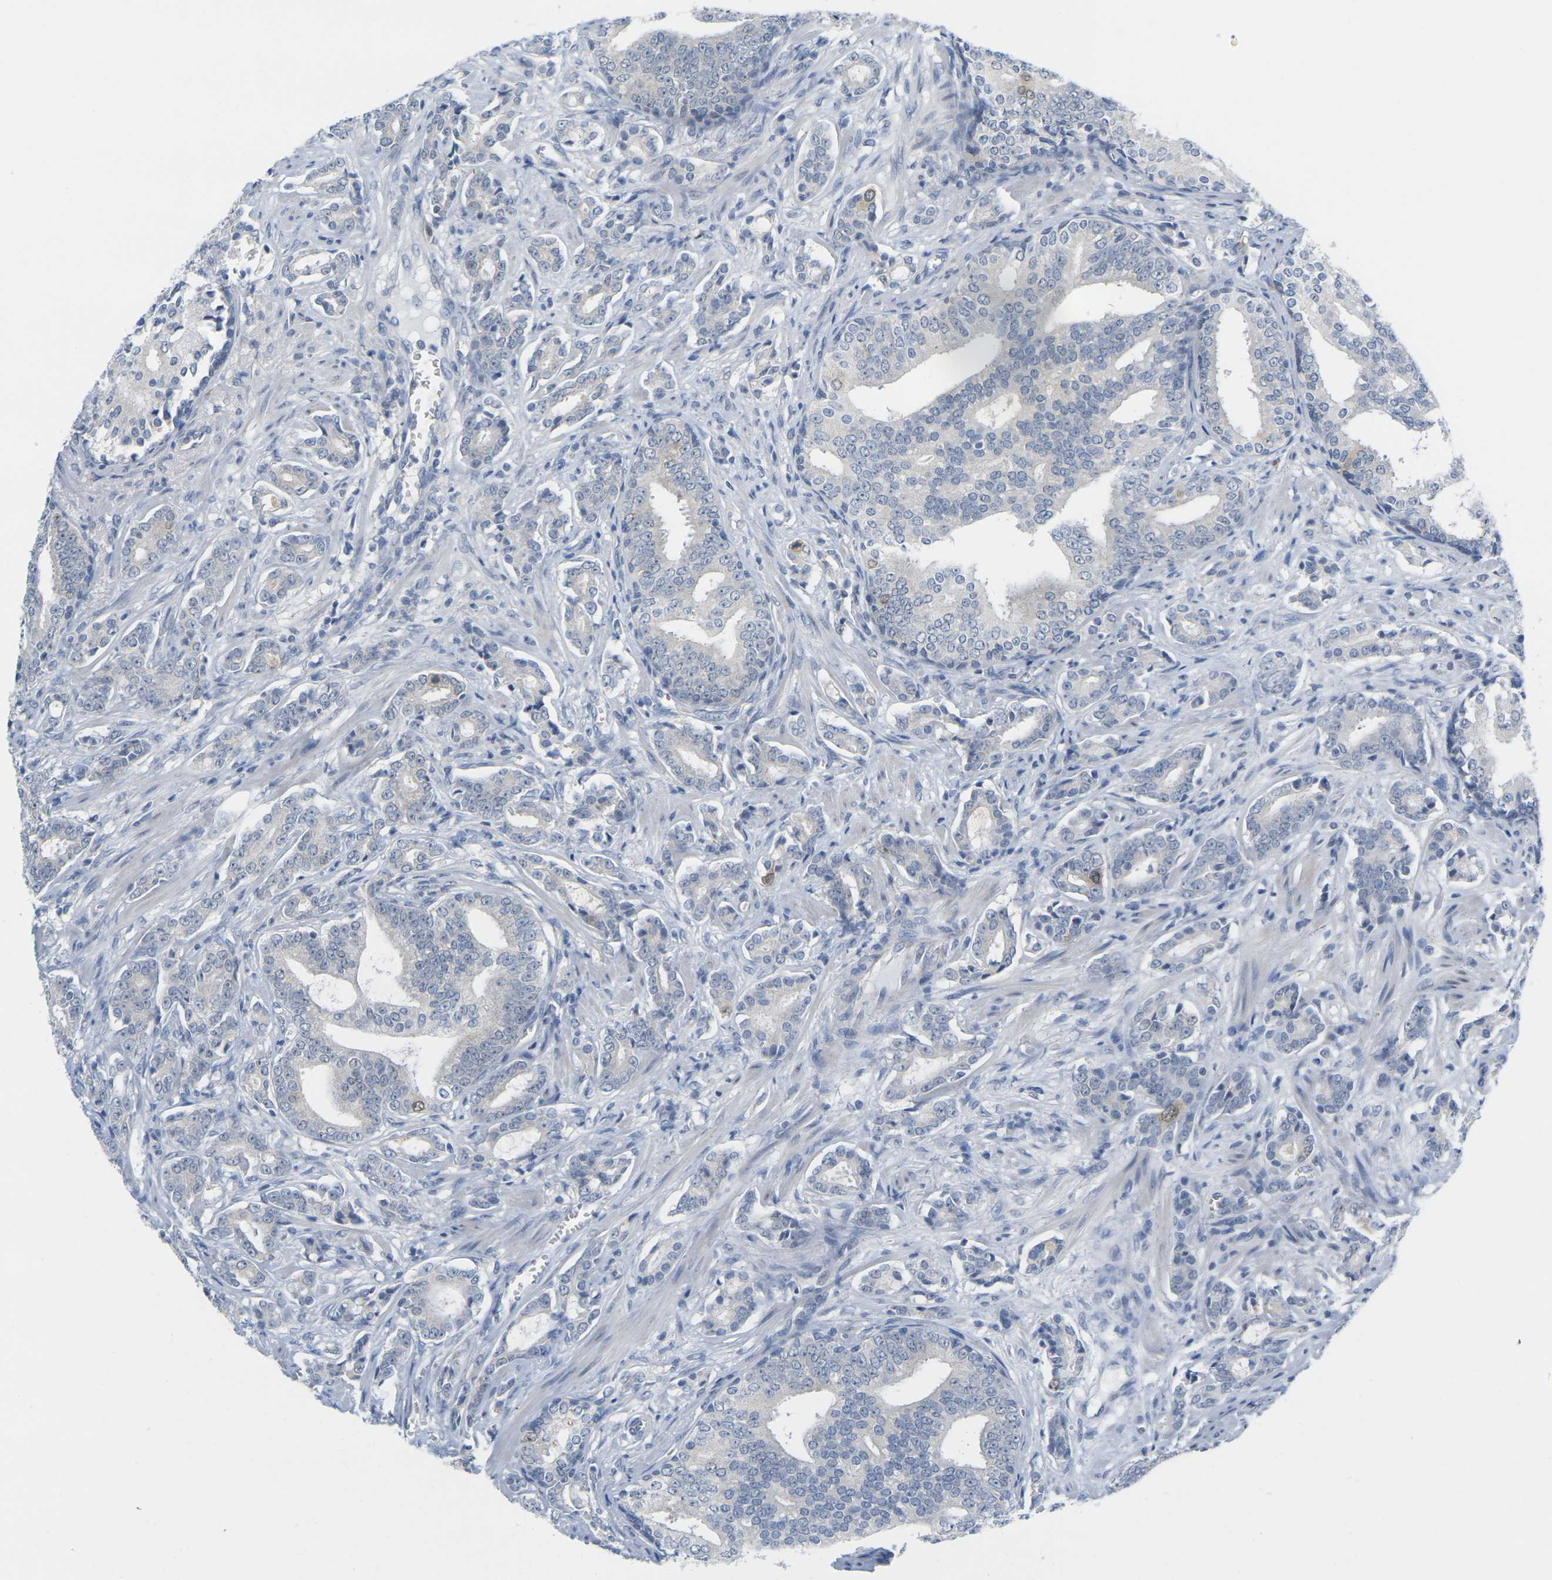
{"staining": {"intensity": "weak", "quantity": "<25%", "location": "nuclear"}, "tissue": "prostate cancer", "cell_type": "Tumor cells", "image_type": "cancer", "snomed": [{"axis": "morphology", "description": "Adenocarcinoma, Low grade"}, {"axis": "topography", "description": "Prostate"}], "caption": "High power microscopy photomicrograph of an IHC micrograph of prostate low-grade adenocarcinoma, revealing no significant expression in tumor cells.", "gene": "CDK2", "patient": {"sex": "male", "age": 58}}